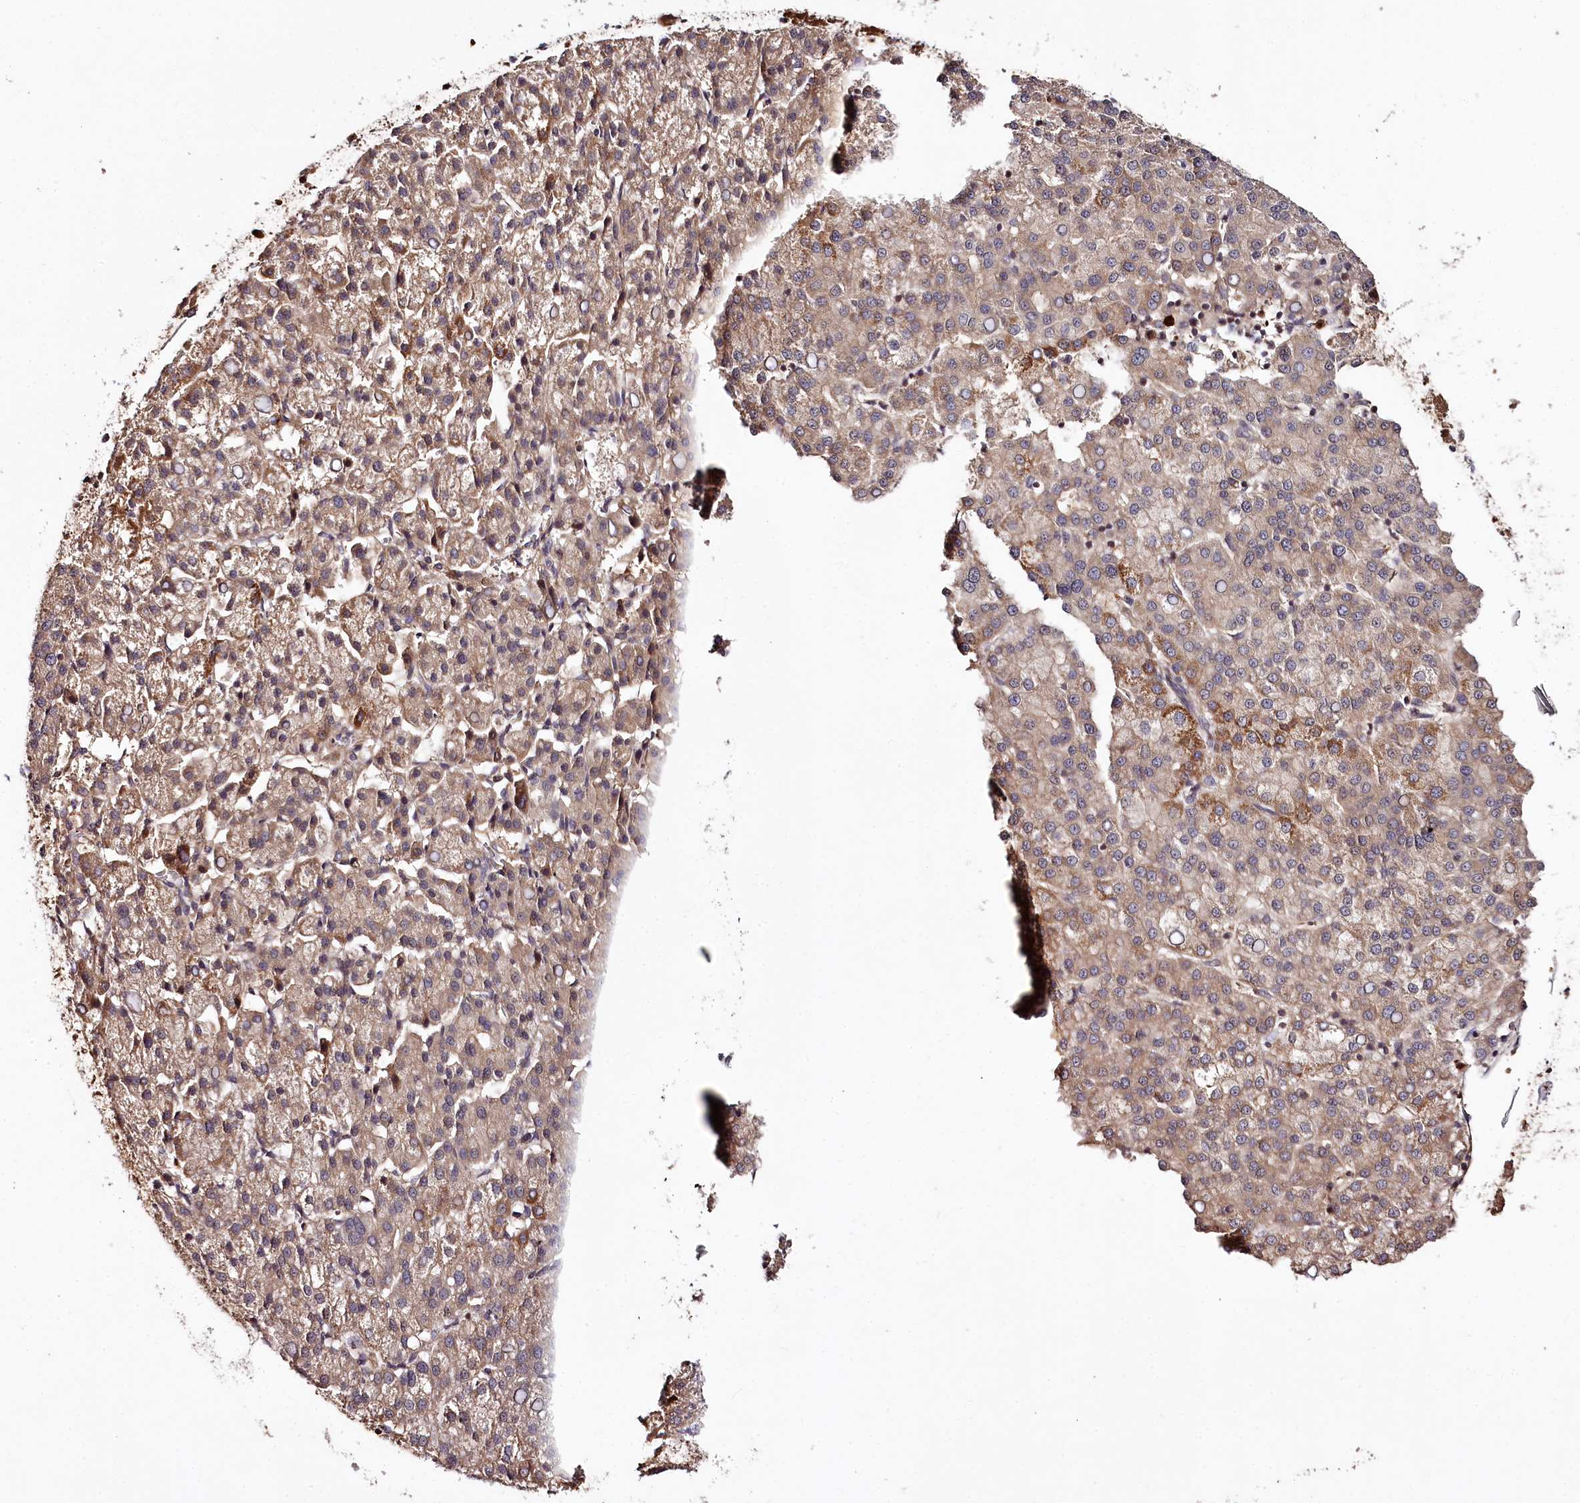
{"staining": {"intensity": "weak", "quantity": ">75%", "location": "cytoplasmic/membranous"}, "tissue": "liver cancer", "cell_type": "Tumor cells", "image_type": "cancer", "snomed": [{"axis": "morphology", "description": "Carcinoma, Hepatocellular, NOS"}, {"axis": "topography", "description": "Liver"}], "caption": "Tumor cells exhibit low levels of weak cytoplasmic/membranous staining in approximately >75% of cells in liver cancer (hepatocellular carcinoma). (DAB IHC, brown staining for protein, blue staining for nuclei).", "gene": "TARS1", "patient": {"sex": "female", "age": 58}}